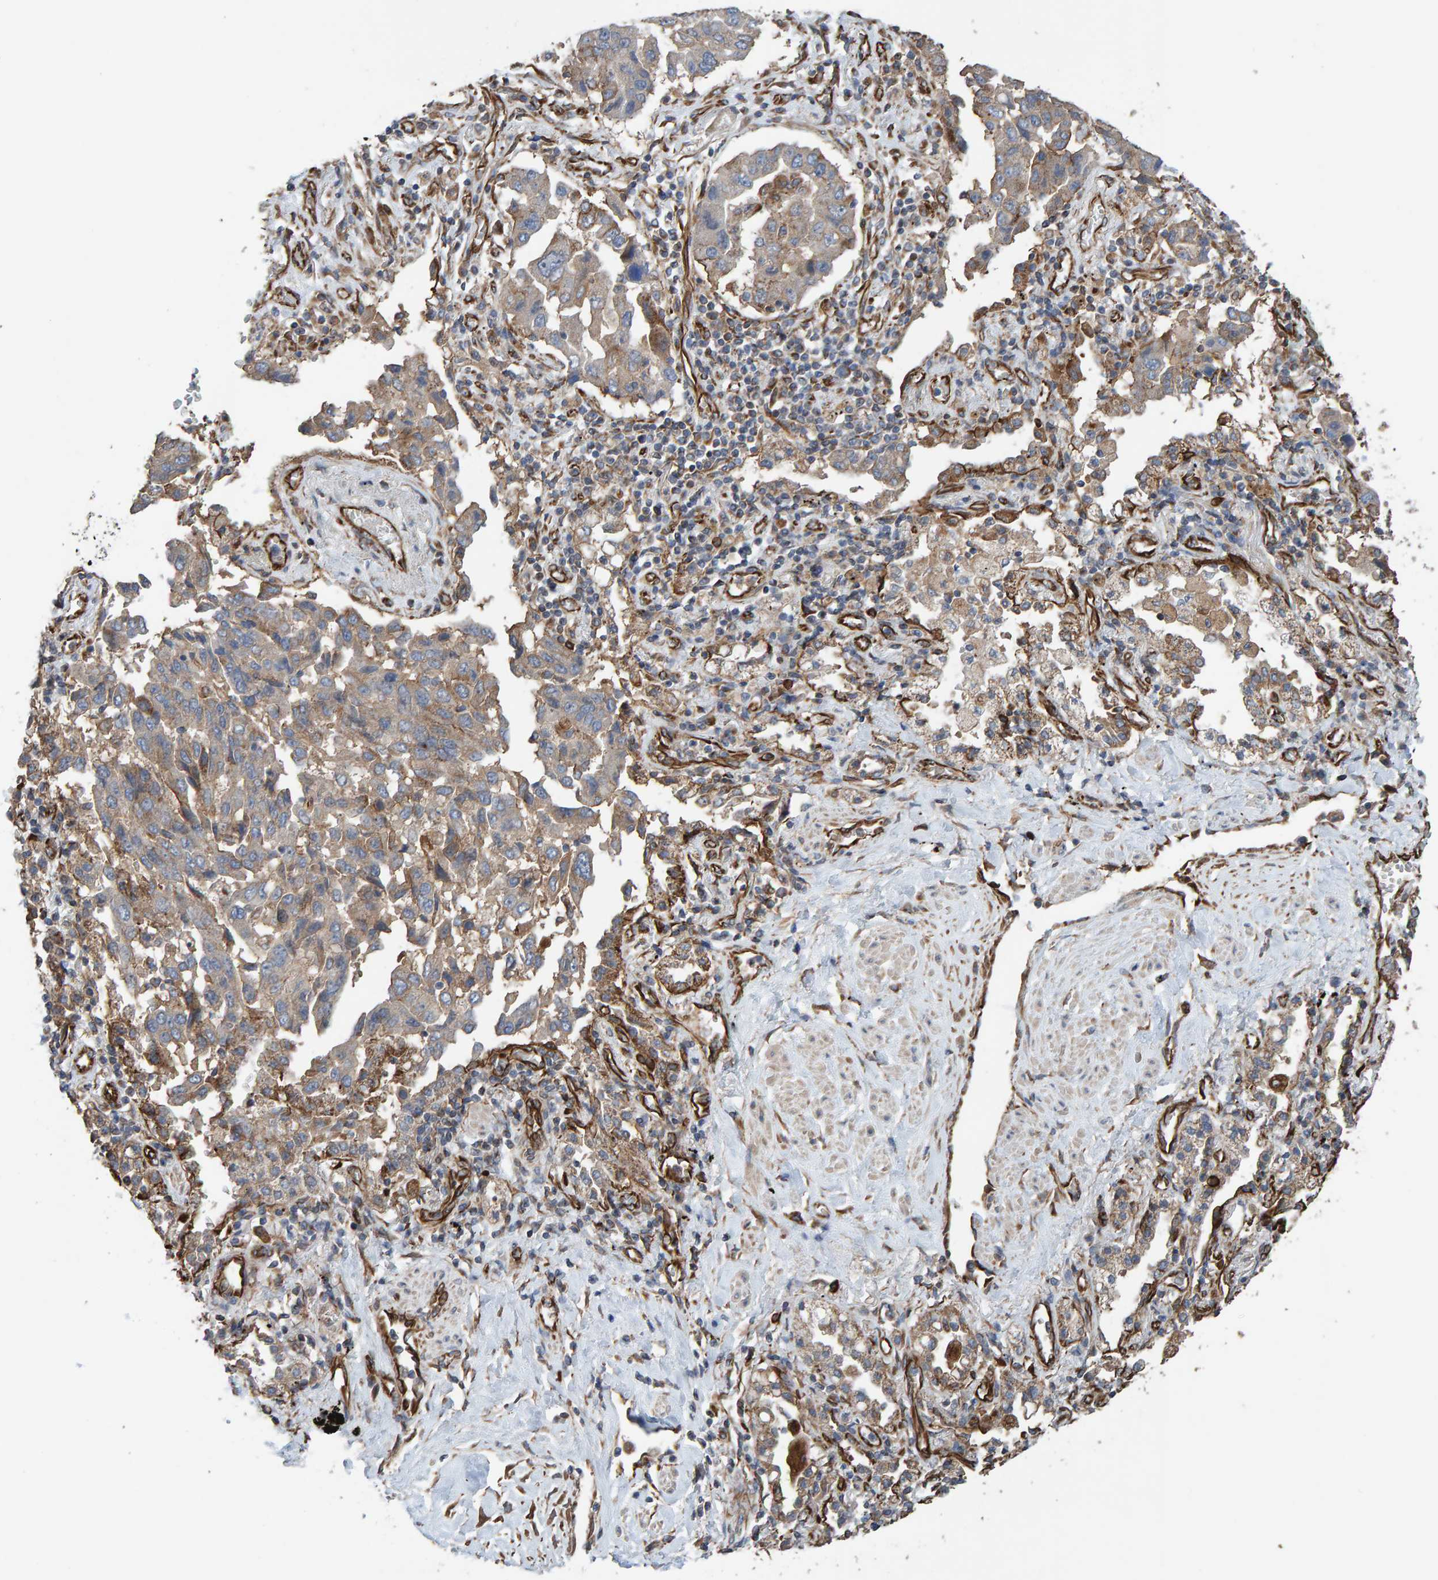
{"staining": {"intensity": "weak", "quantity": ">75%", "location": "cytoplasmic/membranous"}, "tissue": "lung cancer", "cell_type": "Tumor cells", "image_type": "cancer", "snomed": [{"axis": "morphology", "description": "Adenocarcinoma, NOS"}, {"axis": "topography", "description": "Lung"}], "caption": "Immunohistochemical staining of human lung cancer shows low levels of weak cytoplasmic/membranous expression in approximately >75% of tumor cells. Nuclei are stained in blue.", "gene": "ZNF347", "patient": {"sex": "female", "age": 65}}